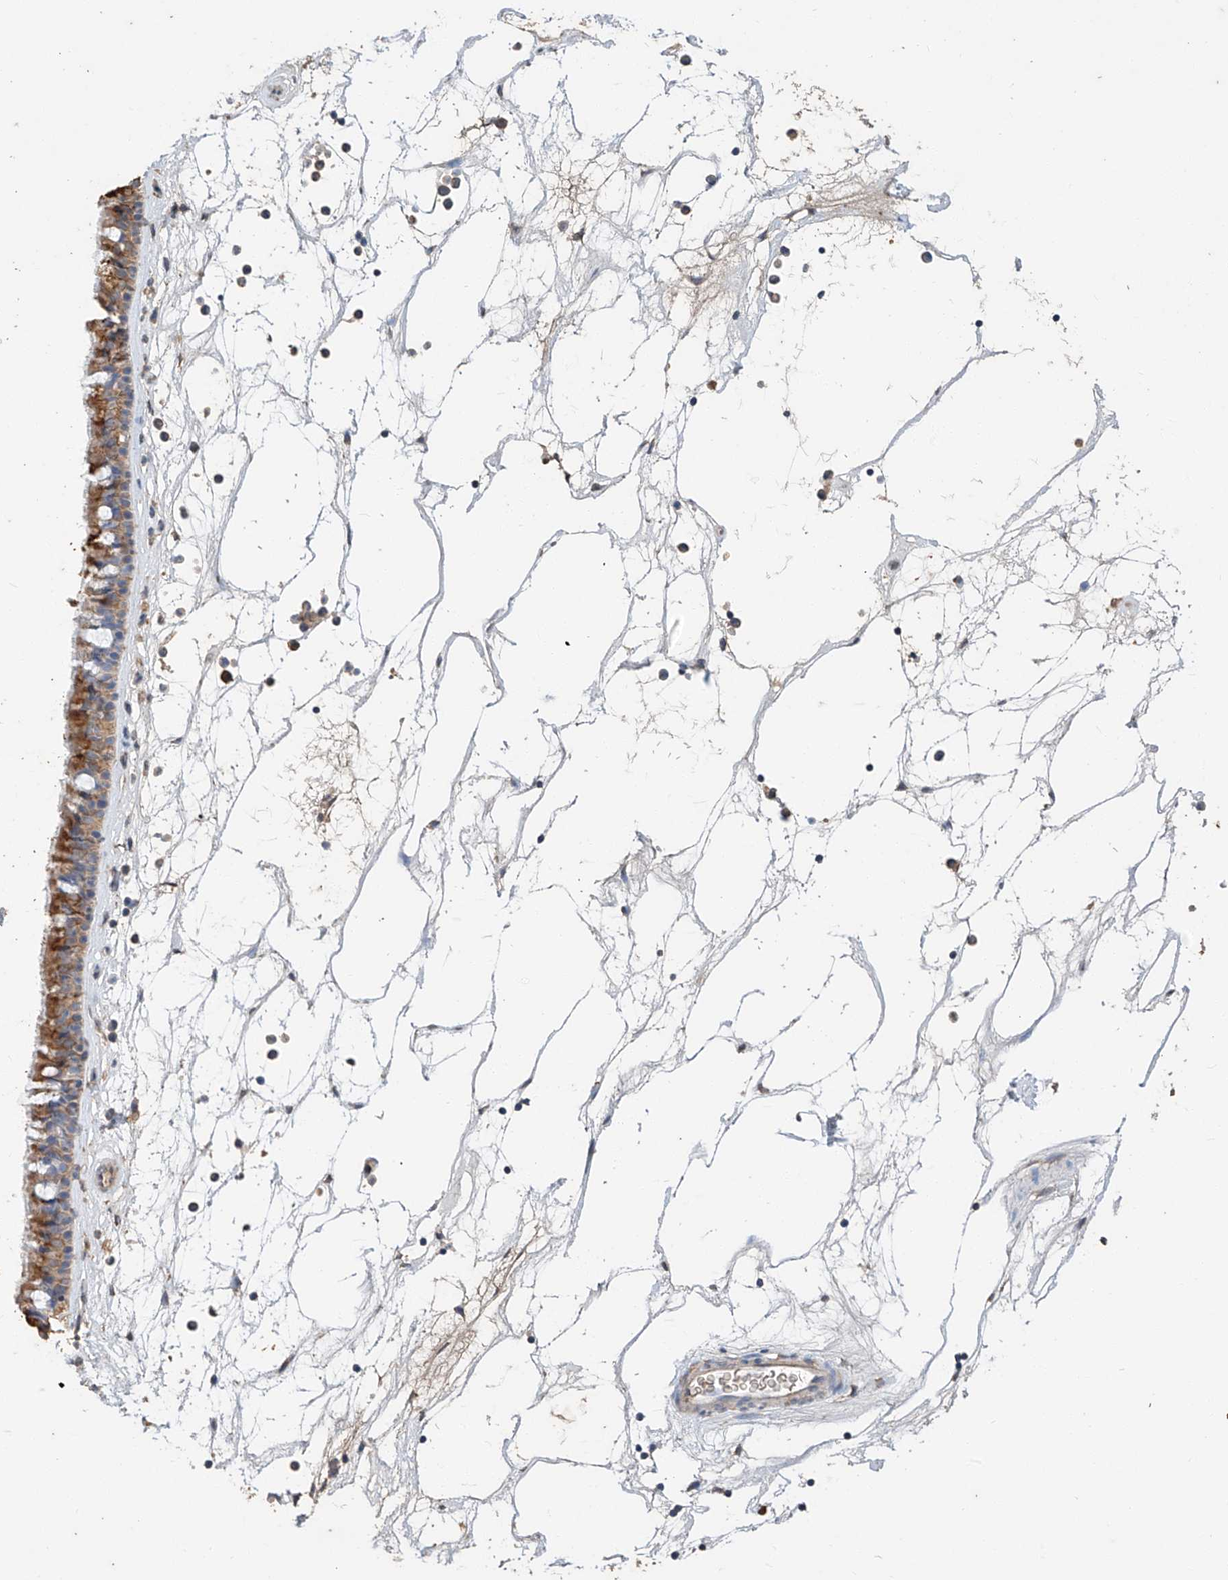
{"staining": {"intensity": "moderate", "quantity": ">75%", "location": "cytoplasmic/membranous"}, "tissue": "nasopharynx", "cell_type": "Respiratory epithelial cells", "image_type": "normal", "snomed": [{"axis": "morphology", "description": "Normal tissue, NOS"}, {"axis": "topography", "description": "Nasopharynx"}], "caption": "This is an image of immunohistochemistry staining of normal nasopharynx, which shows moderate expression in the cytoplasmic/membranous of respiratory epithelial cells.", "gene": "CERS4", "patient": {"sex": "male", "age": 64}}